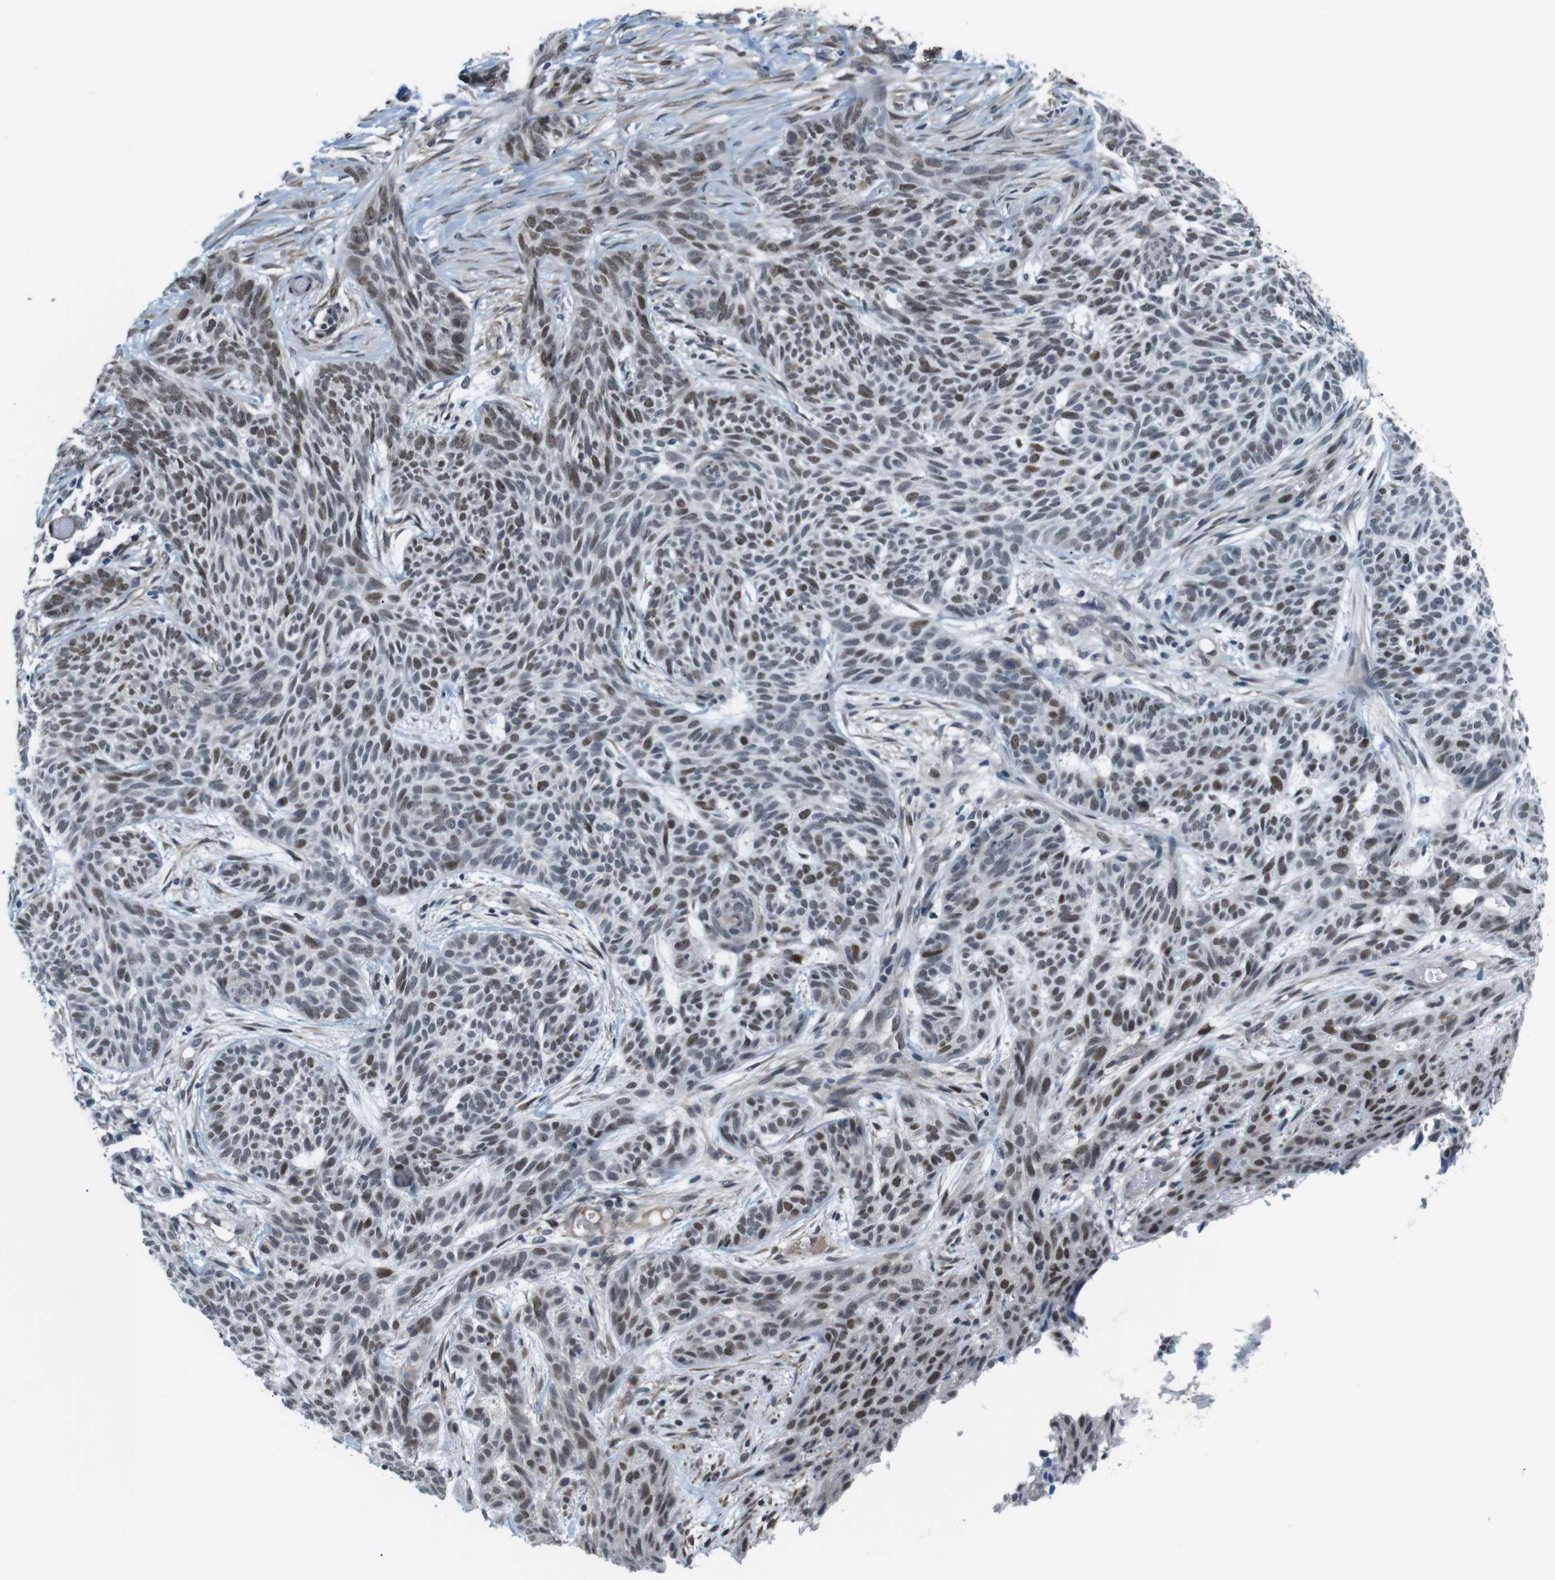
{"staining": {"intensity": "weak", "quantity": "25%-75%", "location": "nuclear"}, "tissue": "skin cancer", "cell_type": "Tumor cells", "image_type": "cancer", "snomed": [{"axis": "morphology", "description": "Basal cell carcinoma"}, {"axis": "topography", "description": "Skin"}], "caption": "Immunohistochemical staining of skin cancer (basal cell carcinoma) demonstrates low levels of weak nuclear protein expression in about 25%-75% of tumor cells.", "gene": "SMCO2", "patient": {"sex": "female", "age": 59}}